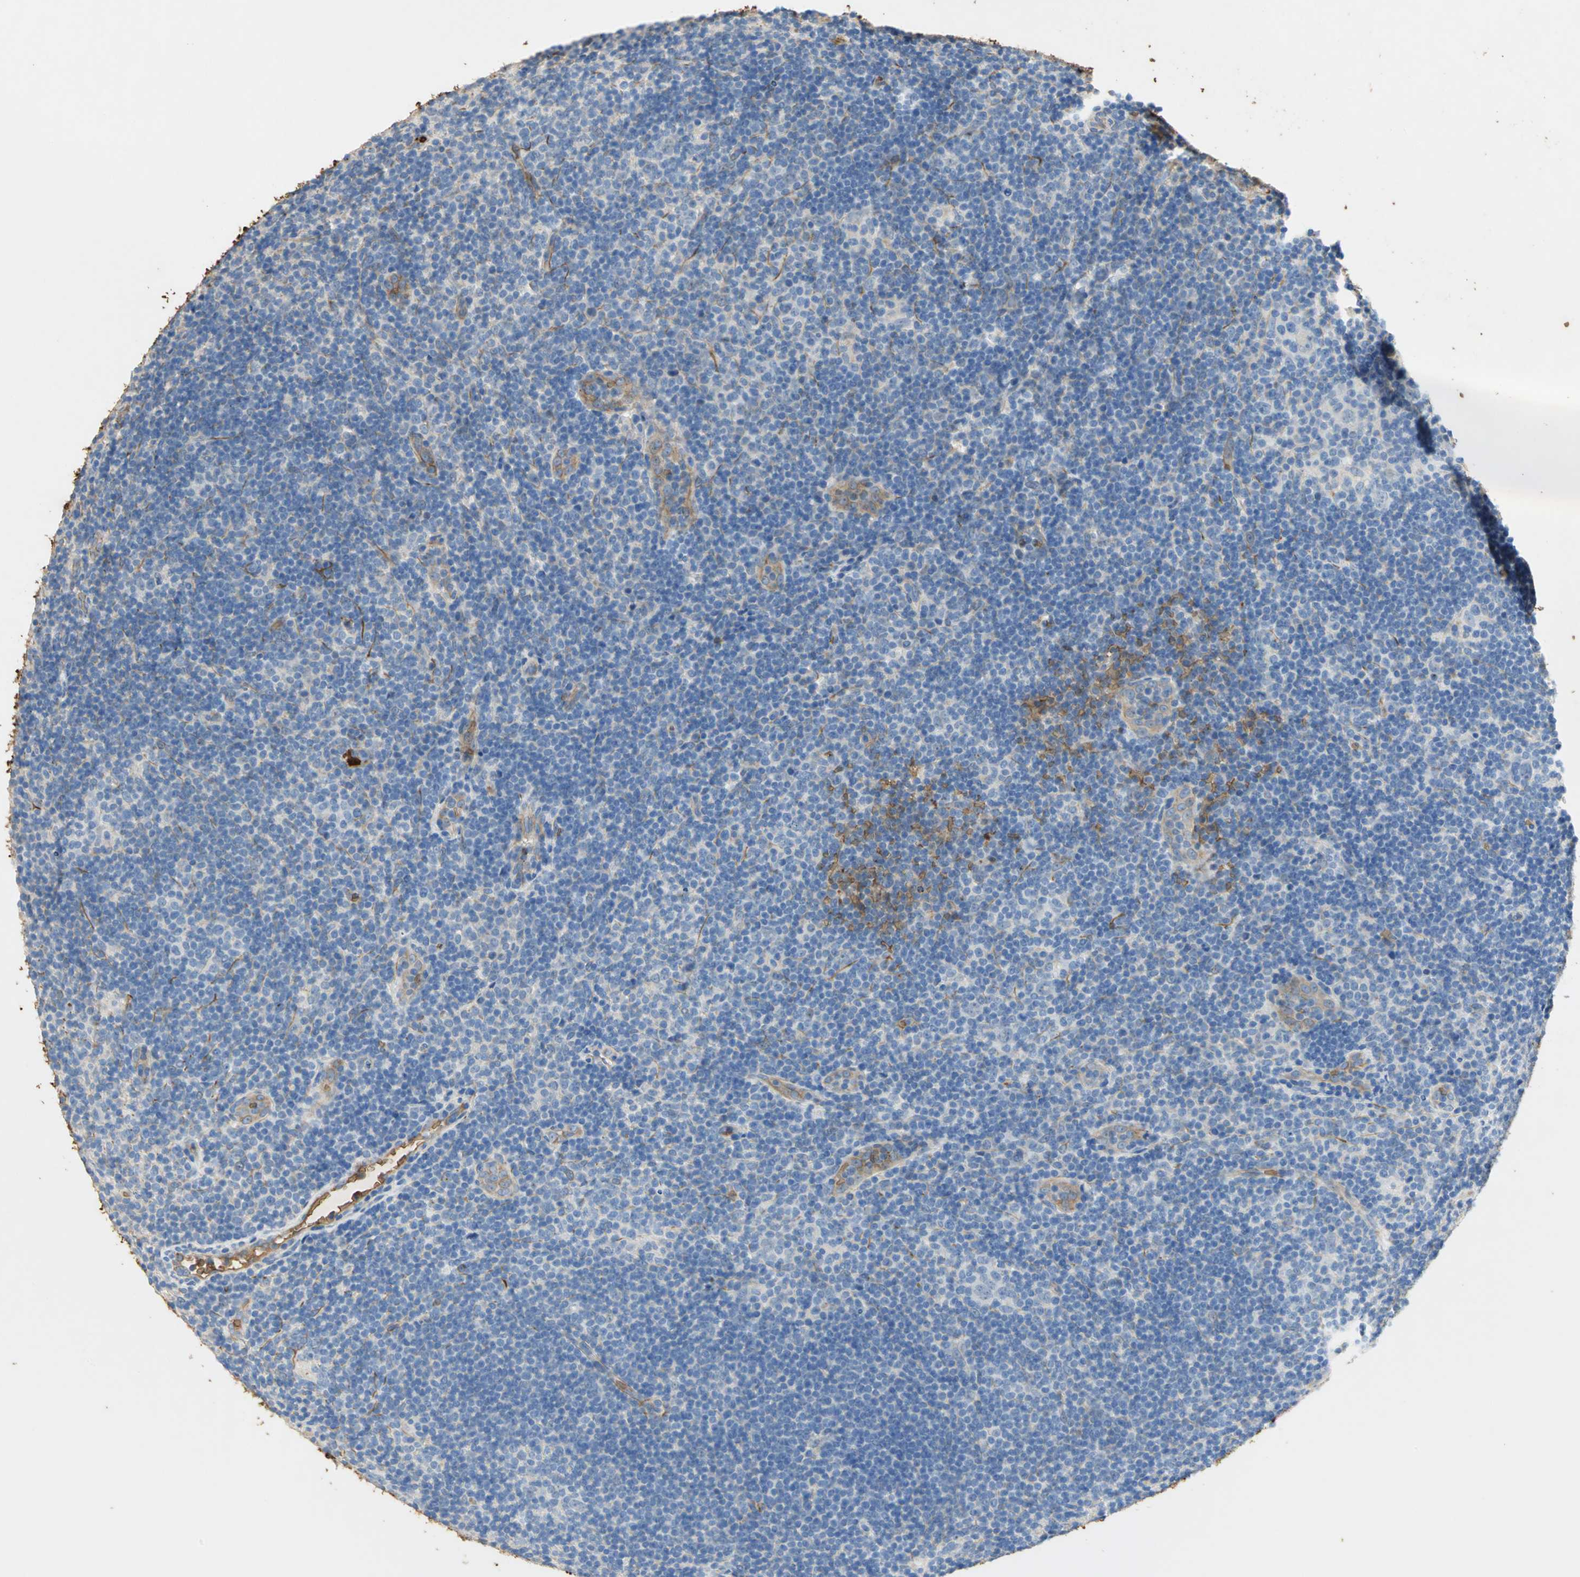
{"staining": {"intensity": "negative", "quantity": "none", "location": "none"}, "tissue": "lymphoma", "cell_type": "Tumor cells", "image_type": "cancer", "snomed": [{"axis": "morphology", "description": "Hodgkin's disease, NOS"}, {"axis": "topography", "description": "Lymph node"}], "caption": "DAB (3,3'-diaminobenzidine) immunohistochemical staining of lymphoma demonstrates no significant positivity in tumor cells.", "gene": "TREM1", "patient": {"sex": "female", "age": 57}}